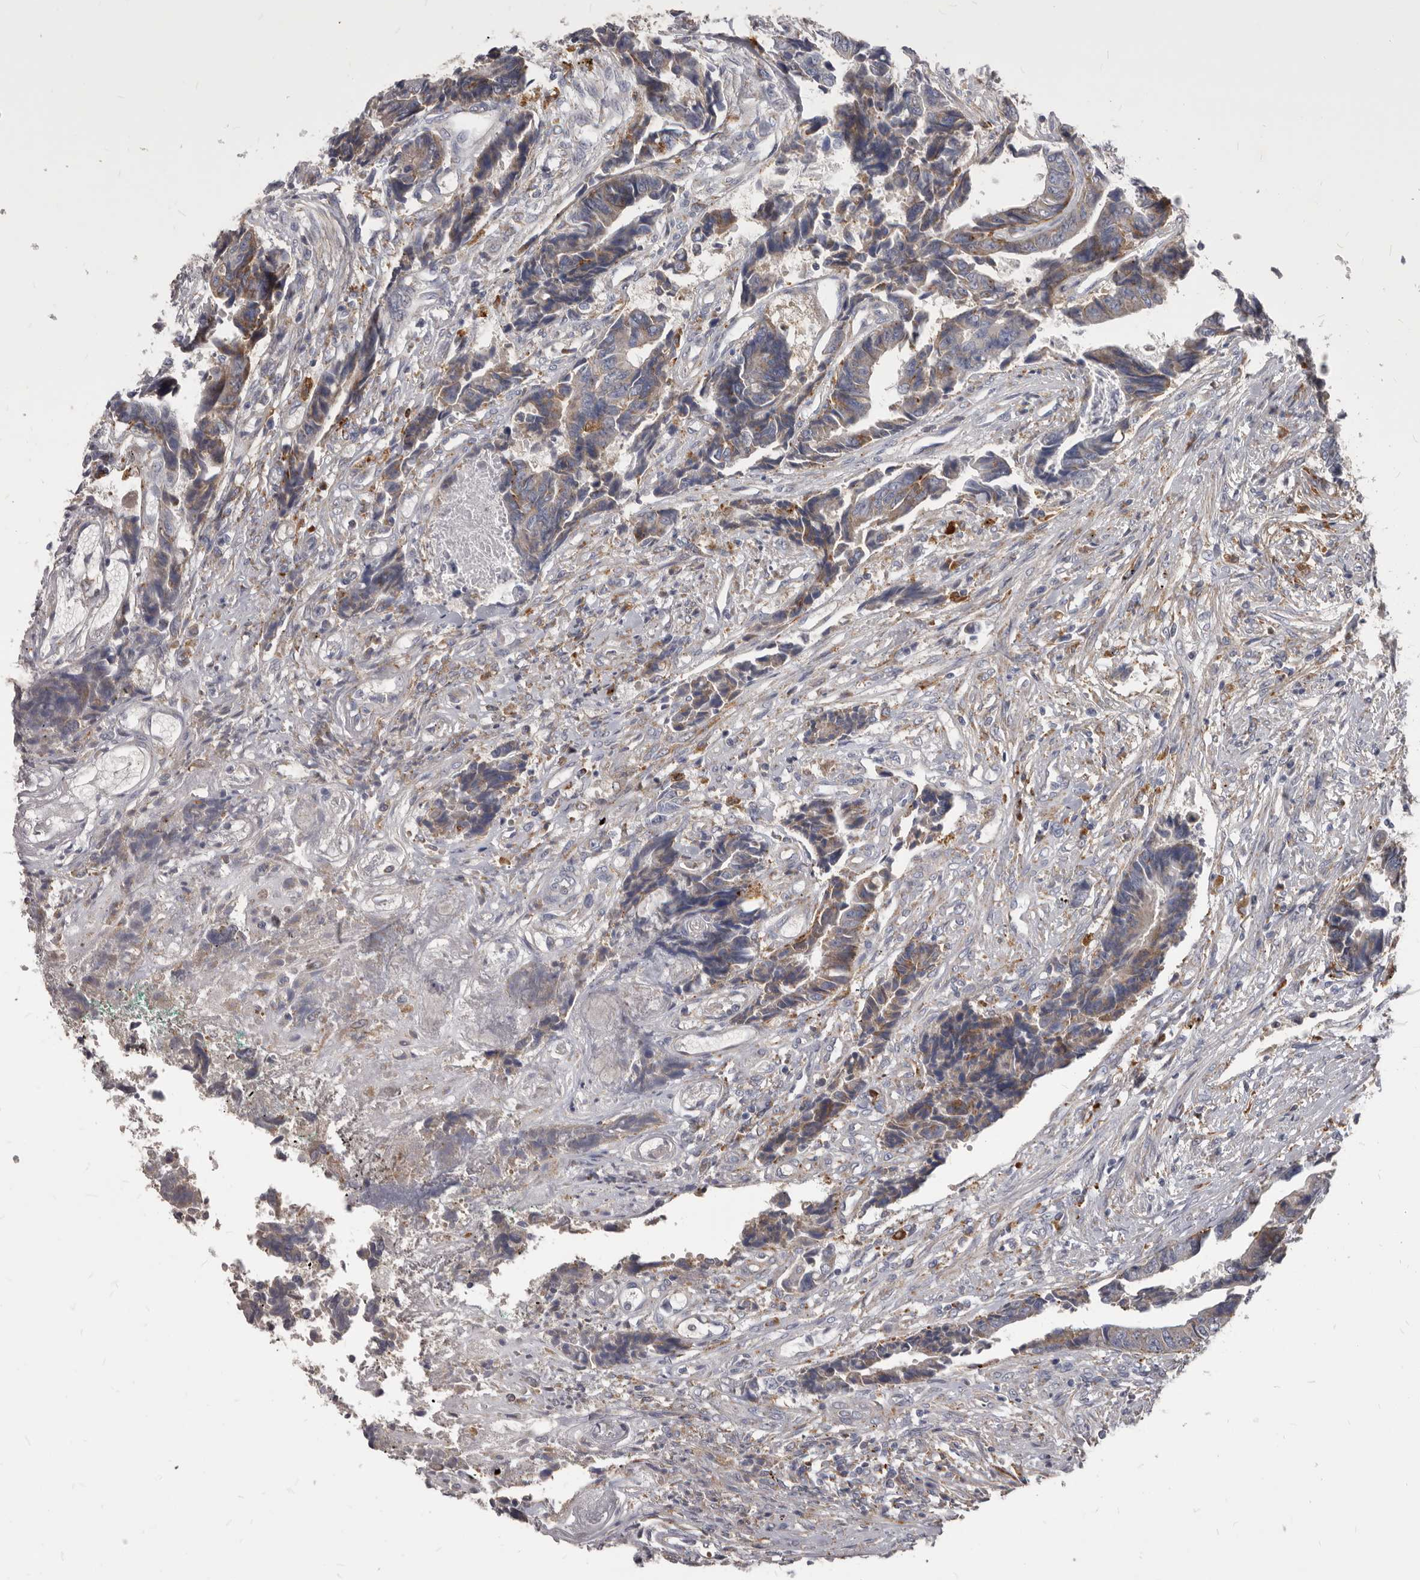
{"staining": {"intensity": "weak", "quantity": "25%-75%", "location": "cytoplasmic/membranous"}, "tissue": "colorectal cancer", "cell_type": "Tumor cells", "image_type": "cancer", "snomed": [{"axis": "morphology", "description": "Adenocarcinoma, NOS"}, {"axis": "topography", "description": "Rectum"}], "caption": "A low amount of weak cytoplasmic/membranous positivity is seen in approximately 25%-75% of tumor cells in colorectal adenocarcinoma tissue. (DAB IHC with brightfield microscopy, high magnification).", "gene": "PI4K2A", "patient": {"sex": "male", "age": 84}}